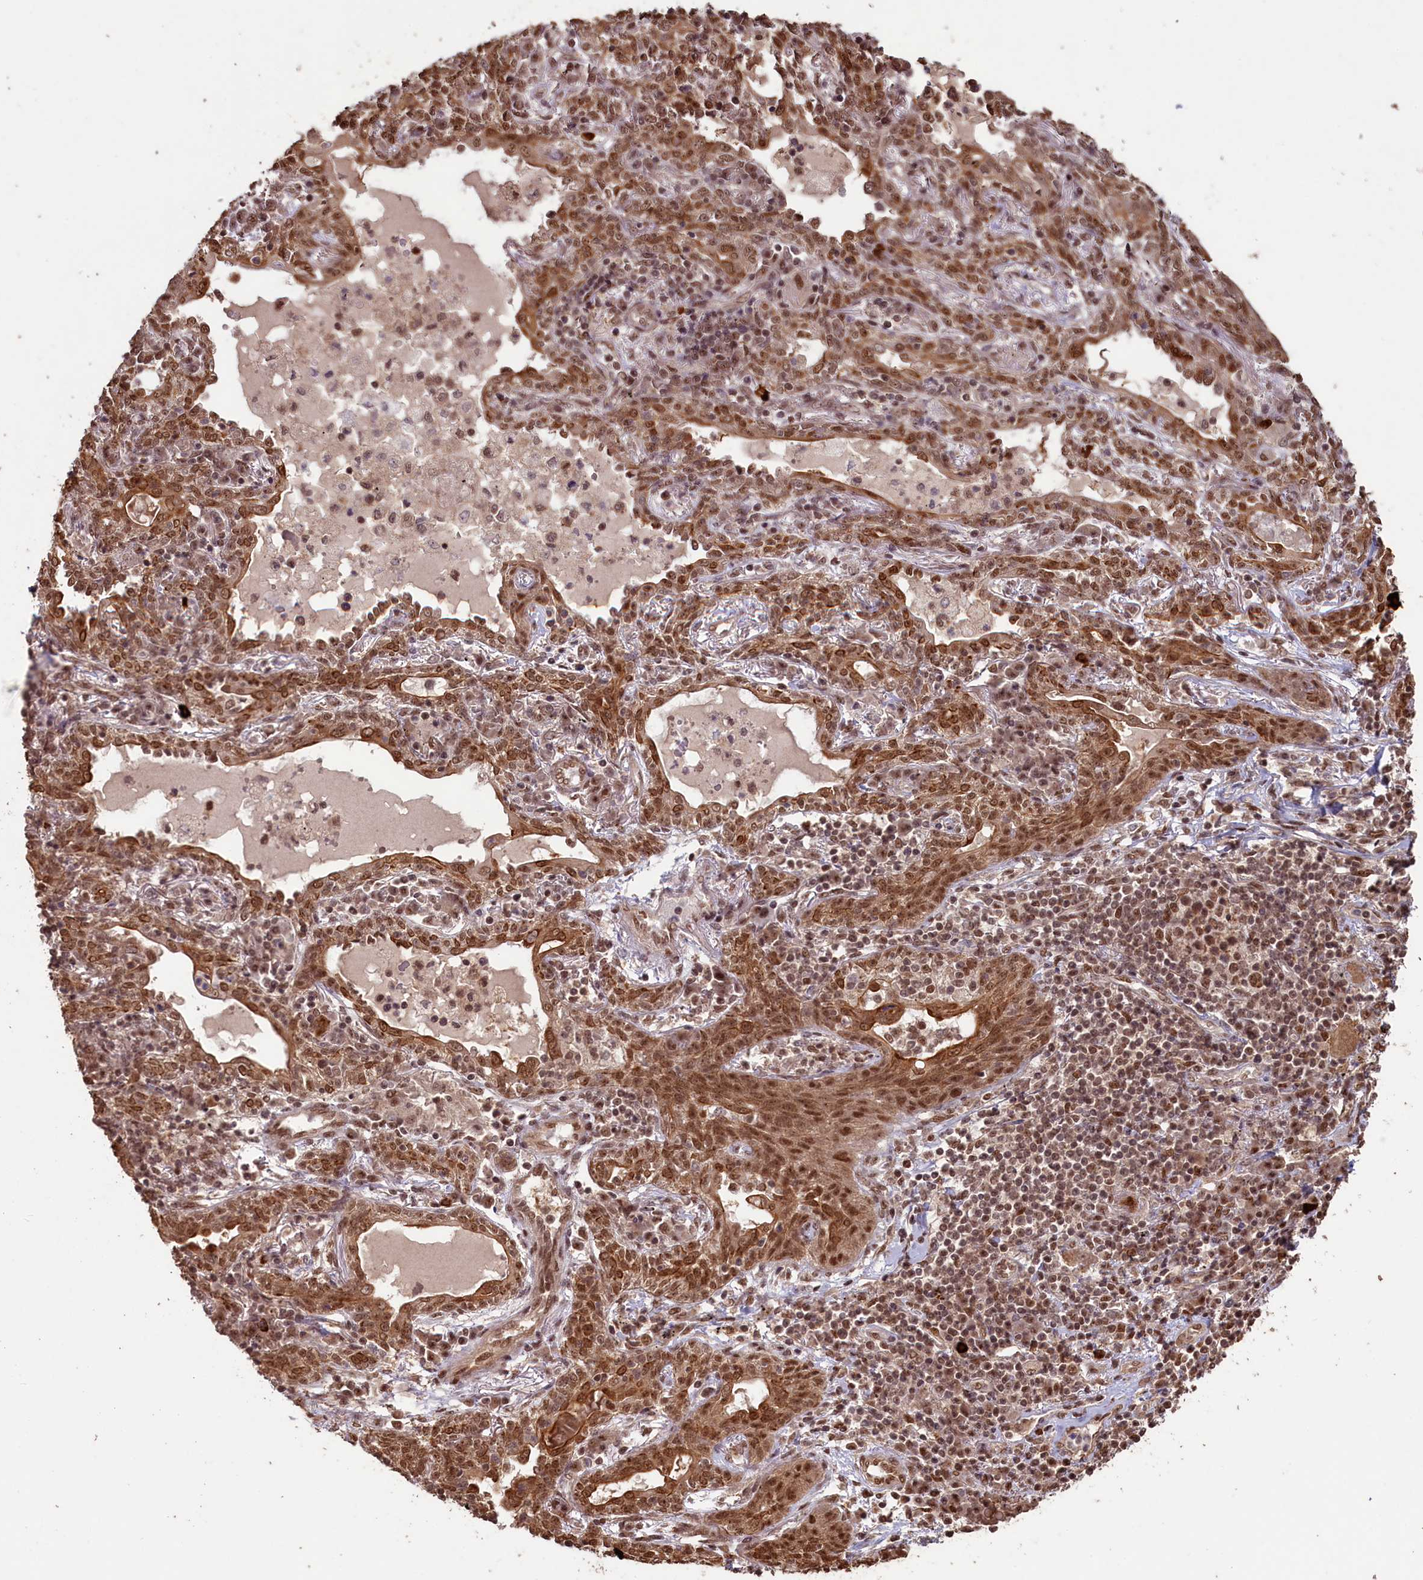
{"staining": {"intensity": "moderate", "quantity": ">75%", "location": "cytoplasmic/membranous,nuclear"}, "tissue": "lung cancer", "cell_type": "Tumor cells", "image_type": "cancer", "snomed": [{"axis": "morphology", "description": "Squamous cell carcinoma, NOS"}, {"axis": "topography", "description": "Lung"}], "caption": "Immunohistochemistry image of human lung cancer (squamous cell carcinoma) stained for a protein (brown), which displays medium levels of moderate cytoplasmic/membranous and nuclear positivity in about >75% of tumor cells.", "gene": "NAE1", "patient": {"sex": "female", "age": 70}}